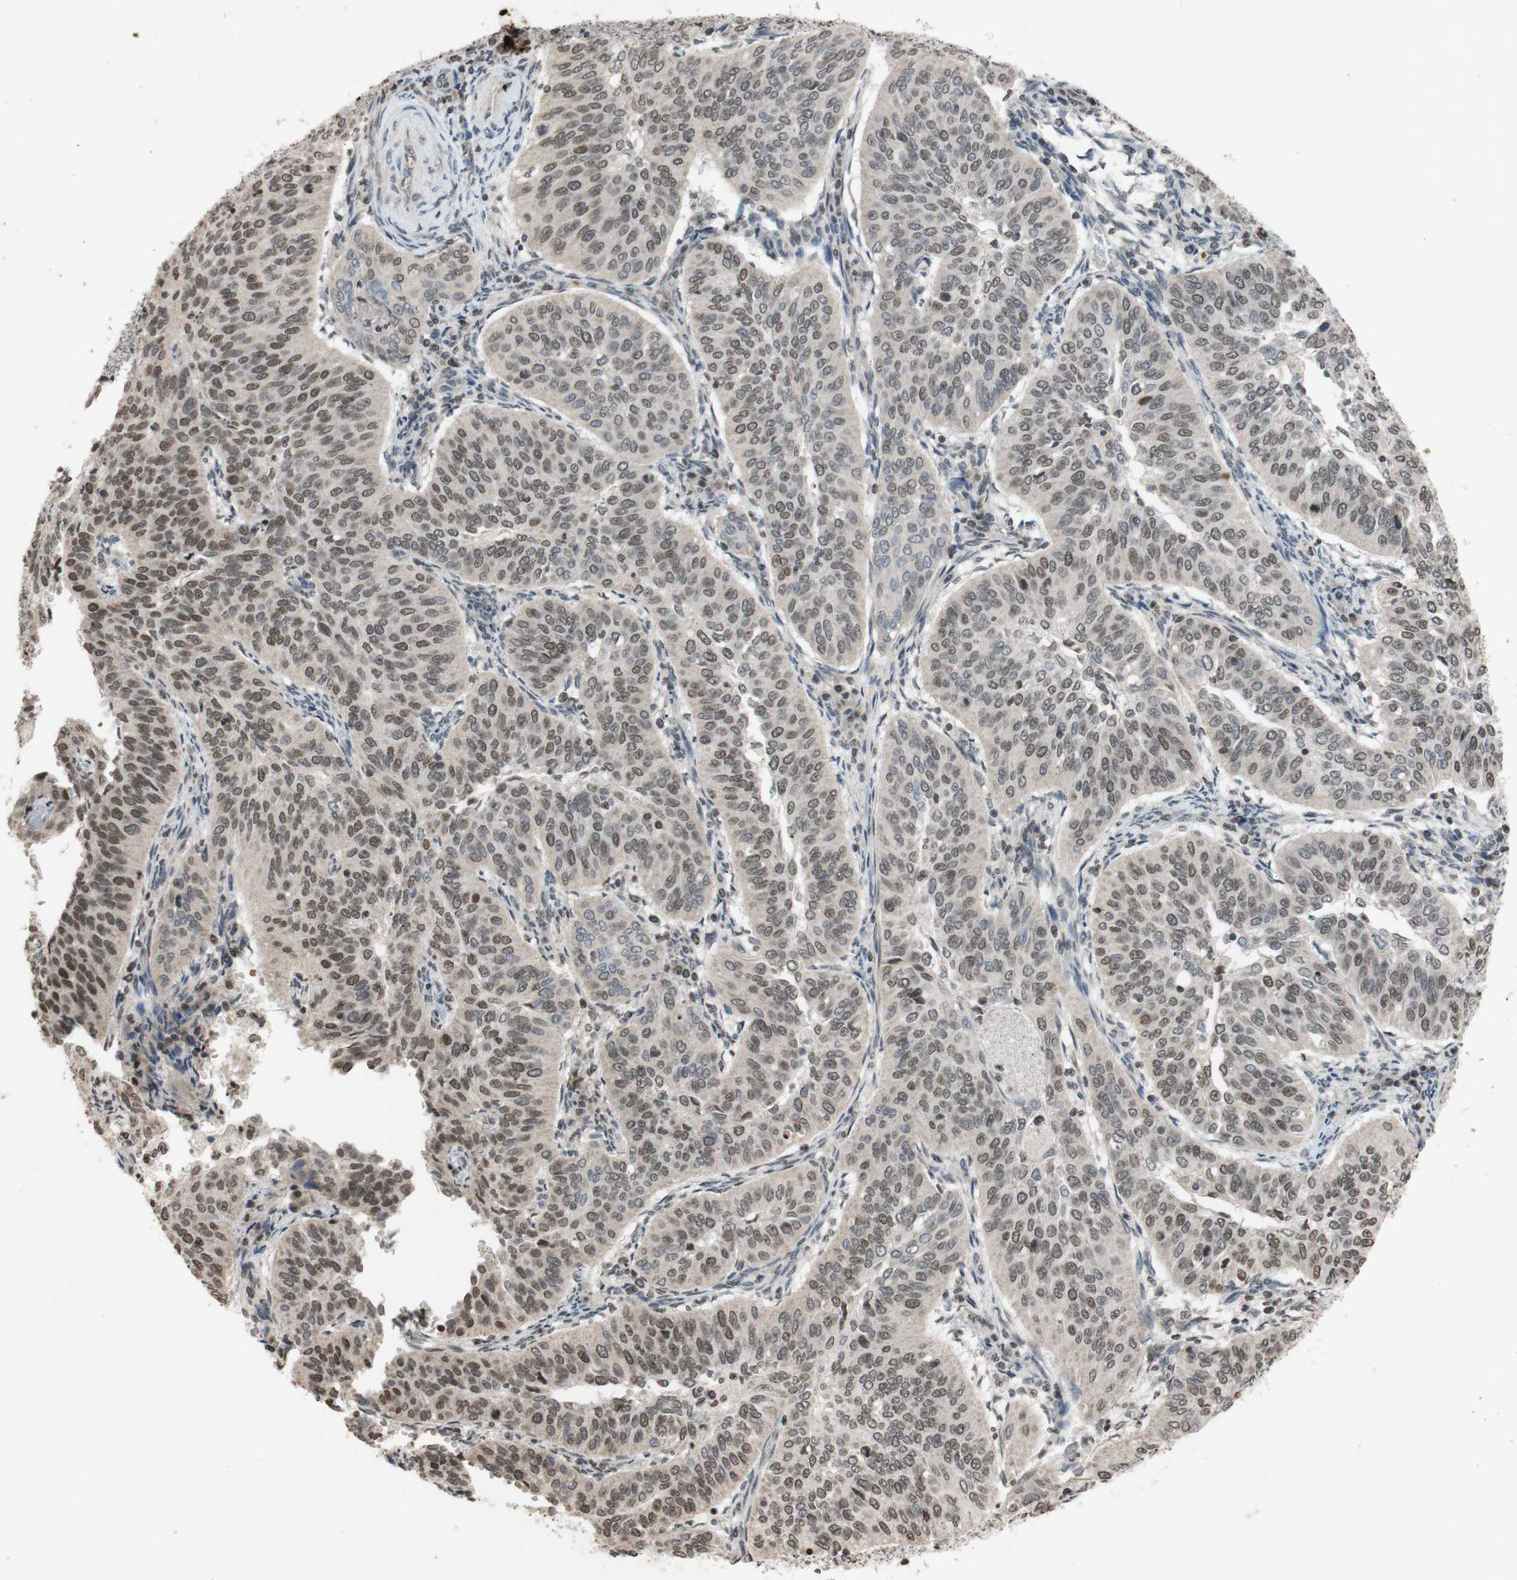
{"staining": {"intensity": "moderate", "quantity": "25%-75%", "location": "cytoplasmic/membranous,nuclear"}, "tissue": "cervical cancer", "cell_type": "Tumor cells", "image_type": "cancer", "snomed": [{"axis": "morphology", "description": "Normal tissue, NOS"}, {"axis": "morphology", "description": "Squamous cell carcinoma, NOS"}, {"axis": "topography", "description": "Cervix"}], "caption": "Protein expression analysis of human cervical cancer reveals moderate cytoplasmic/membranous and nuclear positivity in approximately 25%-75% of tumor cells.", "gene": "MCM6", "patient": {"sex": "female", "age": 39}}